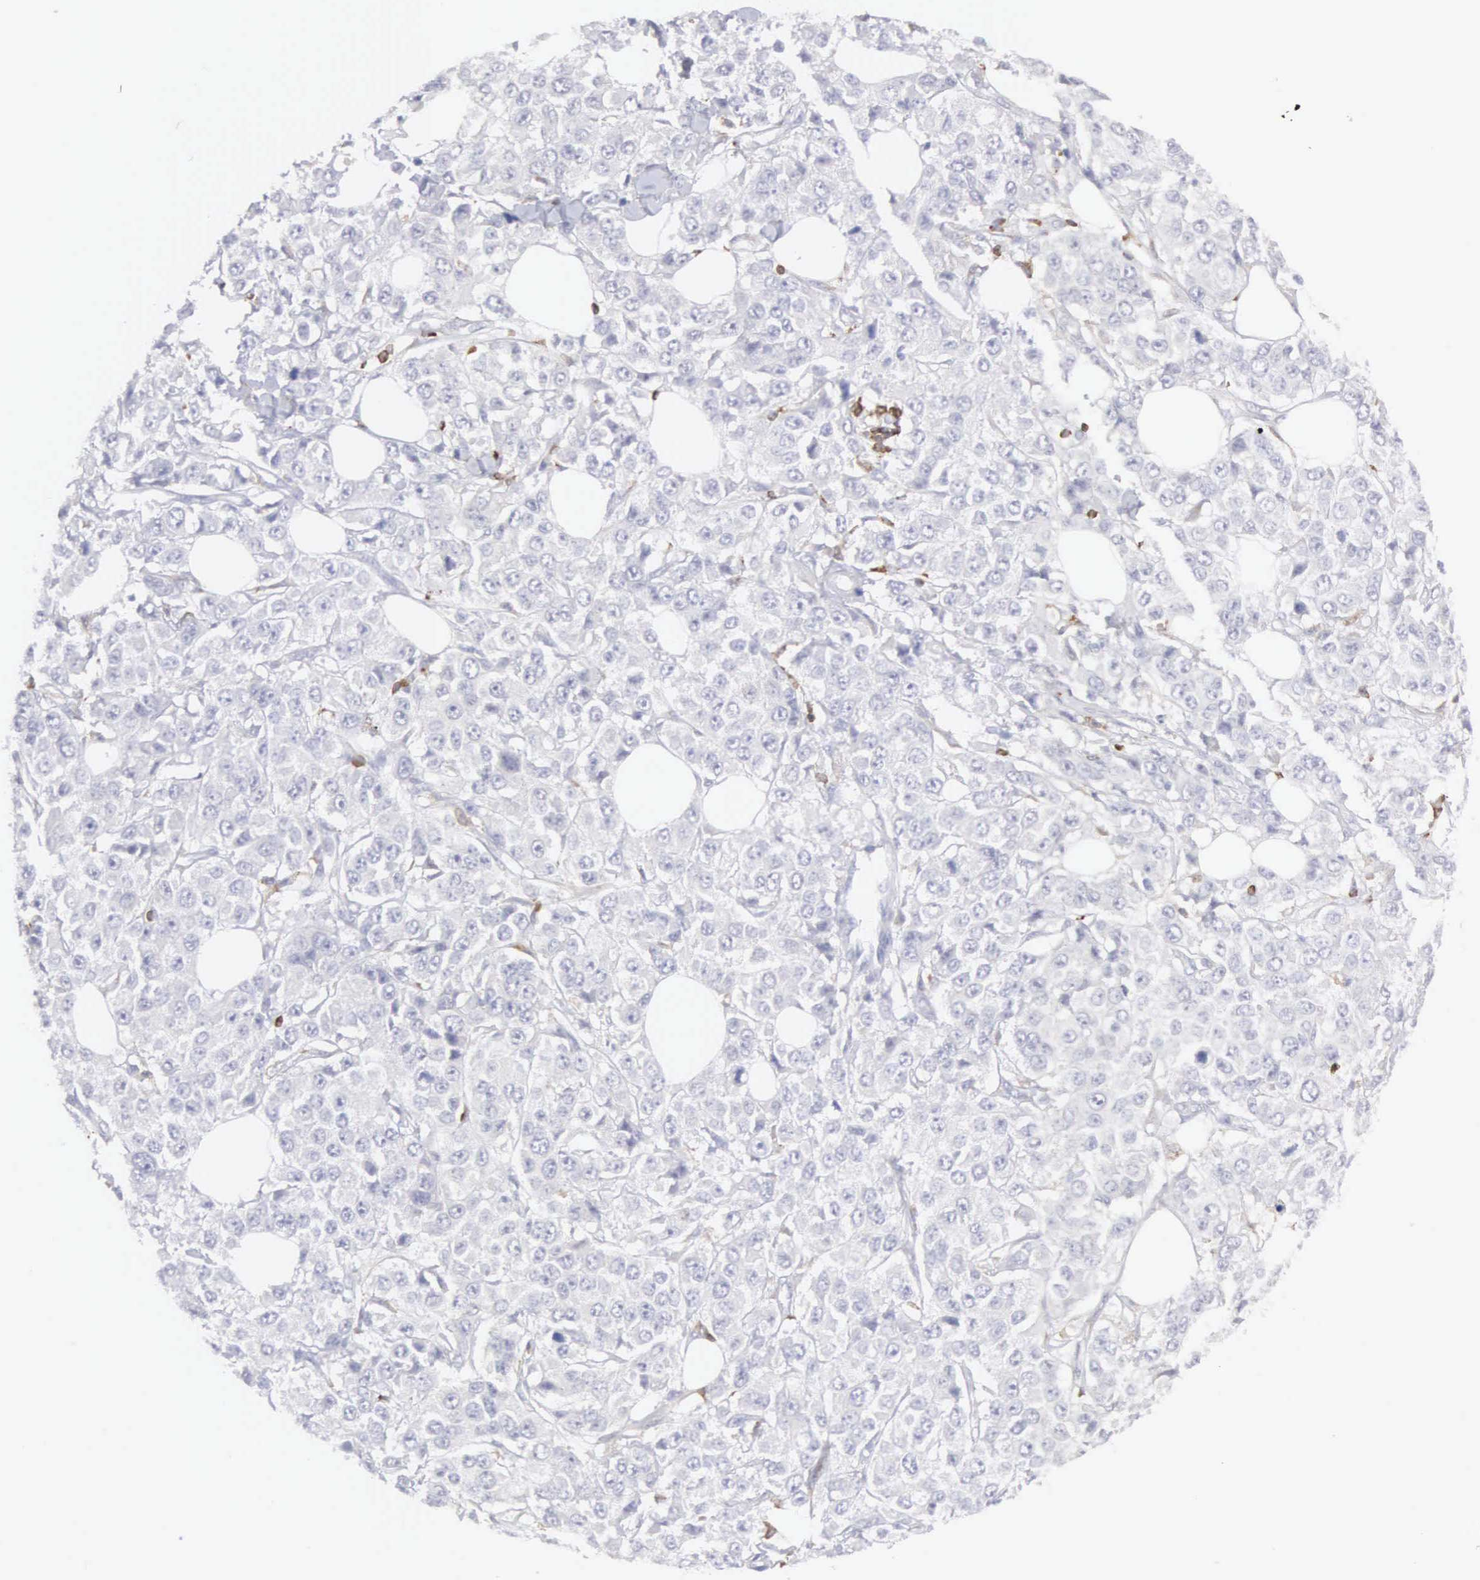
{"staining": {"intensity": "negative", "quantity": "none", "location": "none"}, "tissue": "breast cancer", "cell_type": "Tumor cells", "image_type": "cancer", "snomed": [{"axis": "morphology", "description": "Neoplasm, malignant, NOS"}, {"axis": "topography", "description": "Breast"}], "caption": "Immunohistochemistry (IHC) image of human breast malignant neoplasm stained for a protein (brown), which exhibits no expression in tumor cells.", "gene": "SH3BP1", "patient": {"sex": "female", "age": 50}}